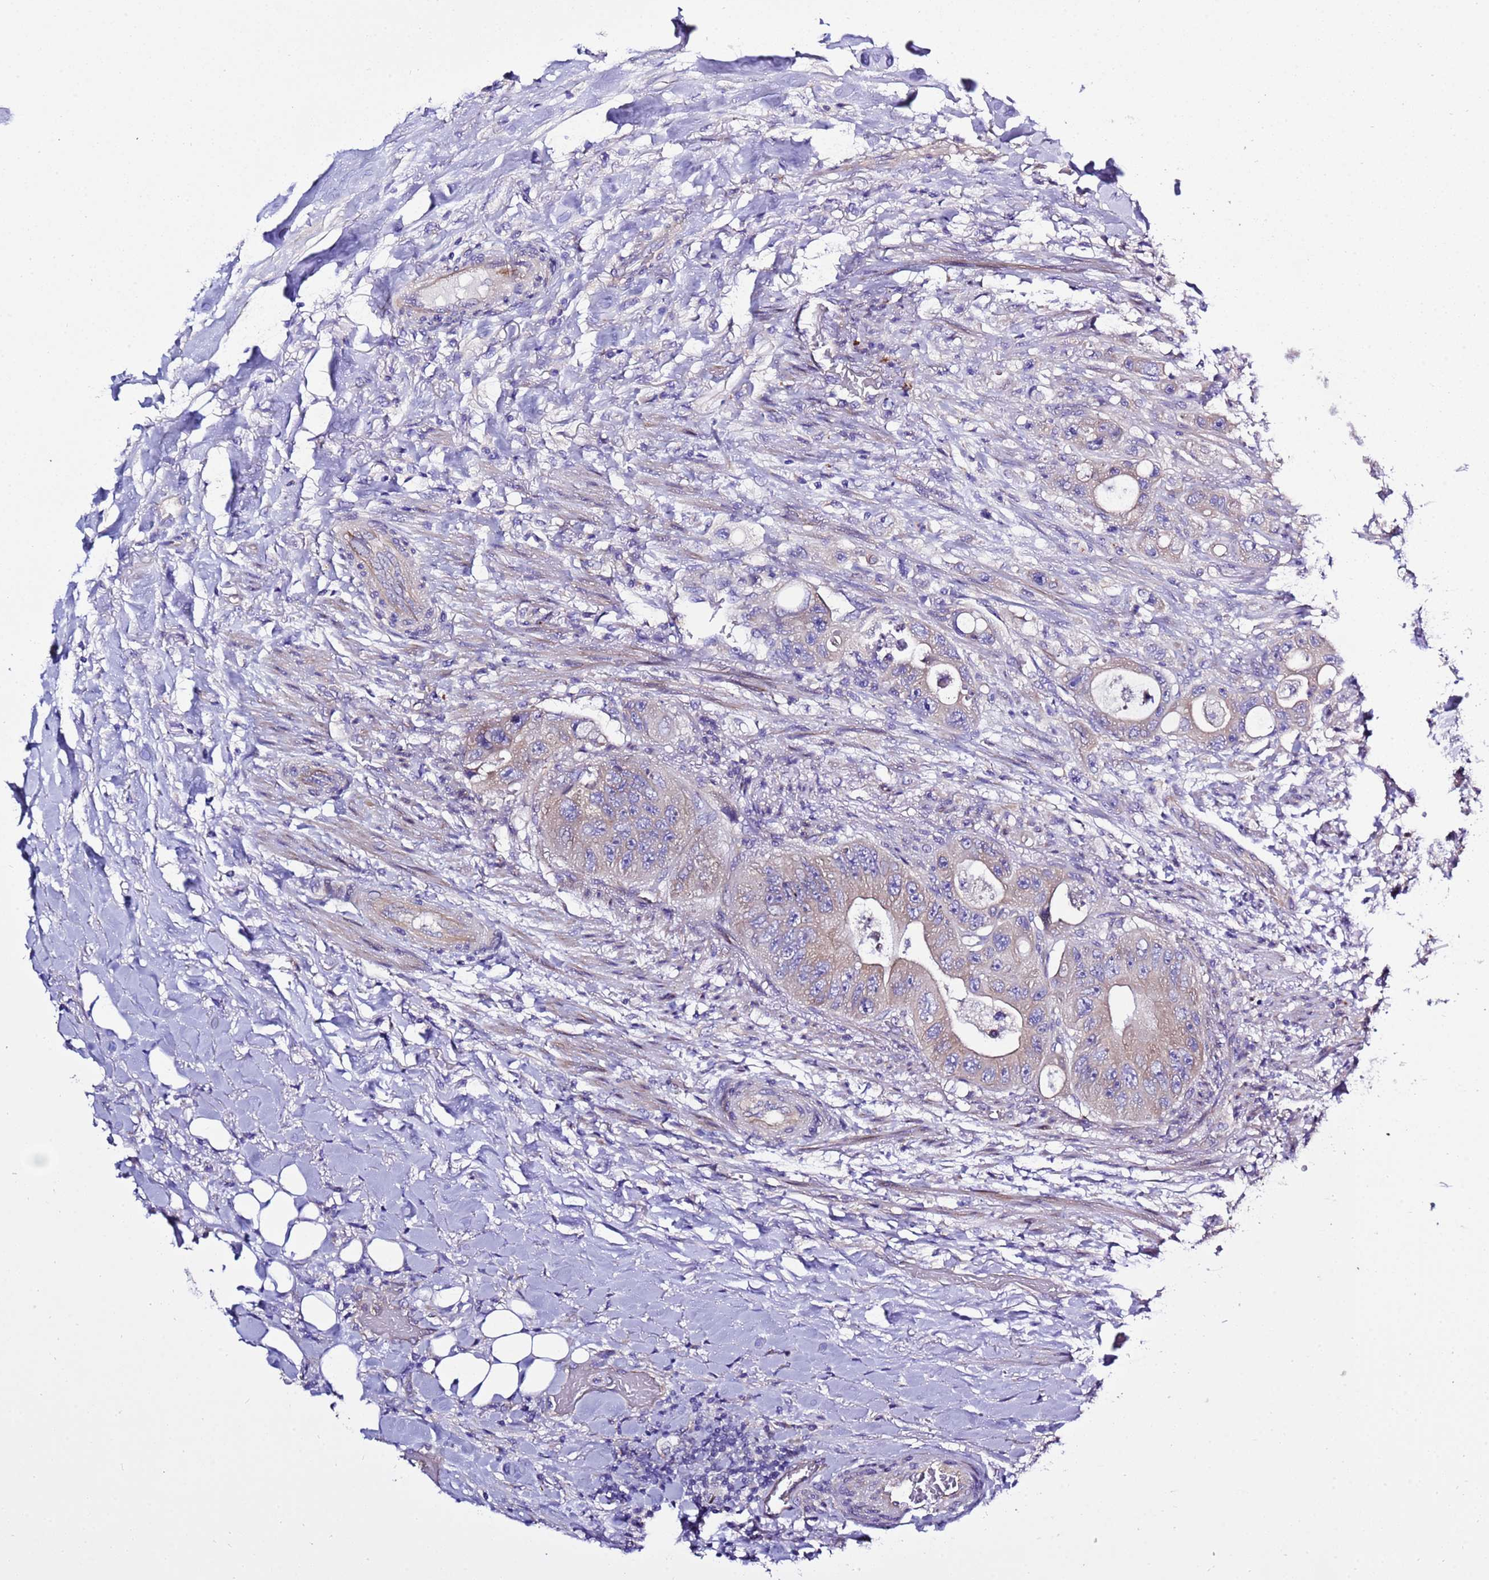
{"staining": {"intensity": "weak", "quantity": "25%-75%", "location": "cytoplasmic/membranous"}, "tissue": "colorectal cancer", "cell_type": "Tumor cells", "image_type": "cancer", "snomed": [{"axis": "morphology", "description": "Adenocarcinoma, NOS"}, {"axis": "topography", "description": "Colon"}], "caption": "The micrograph reveals immunohistochemical staining of colorectal cancer. There is weak cytoplasmic/membranous staining is identified in about 25%-75% of tumor cells.", "gene": "KICS2", "patient": {"sex": "female", "age": 46}}